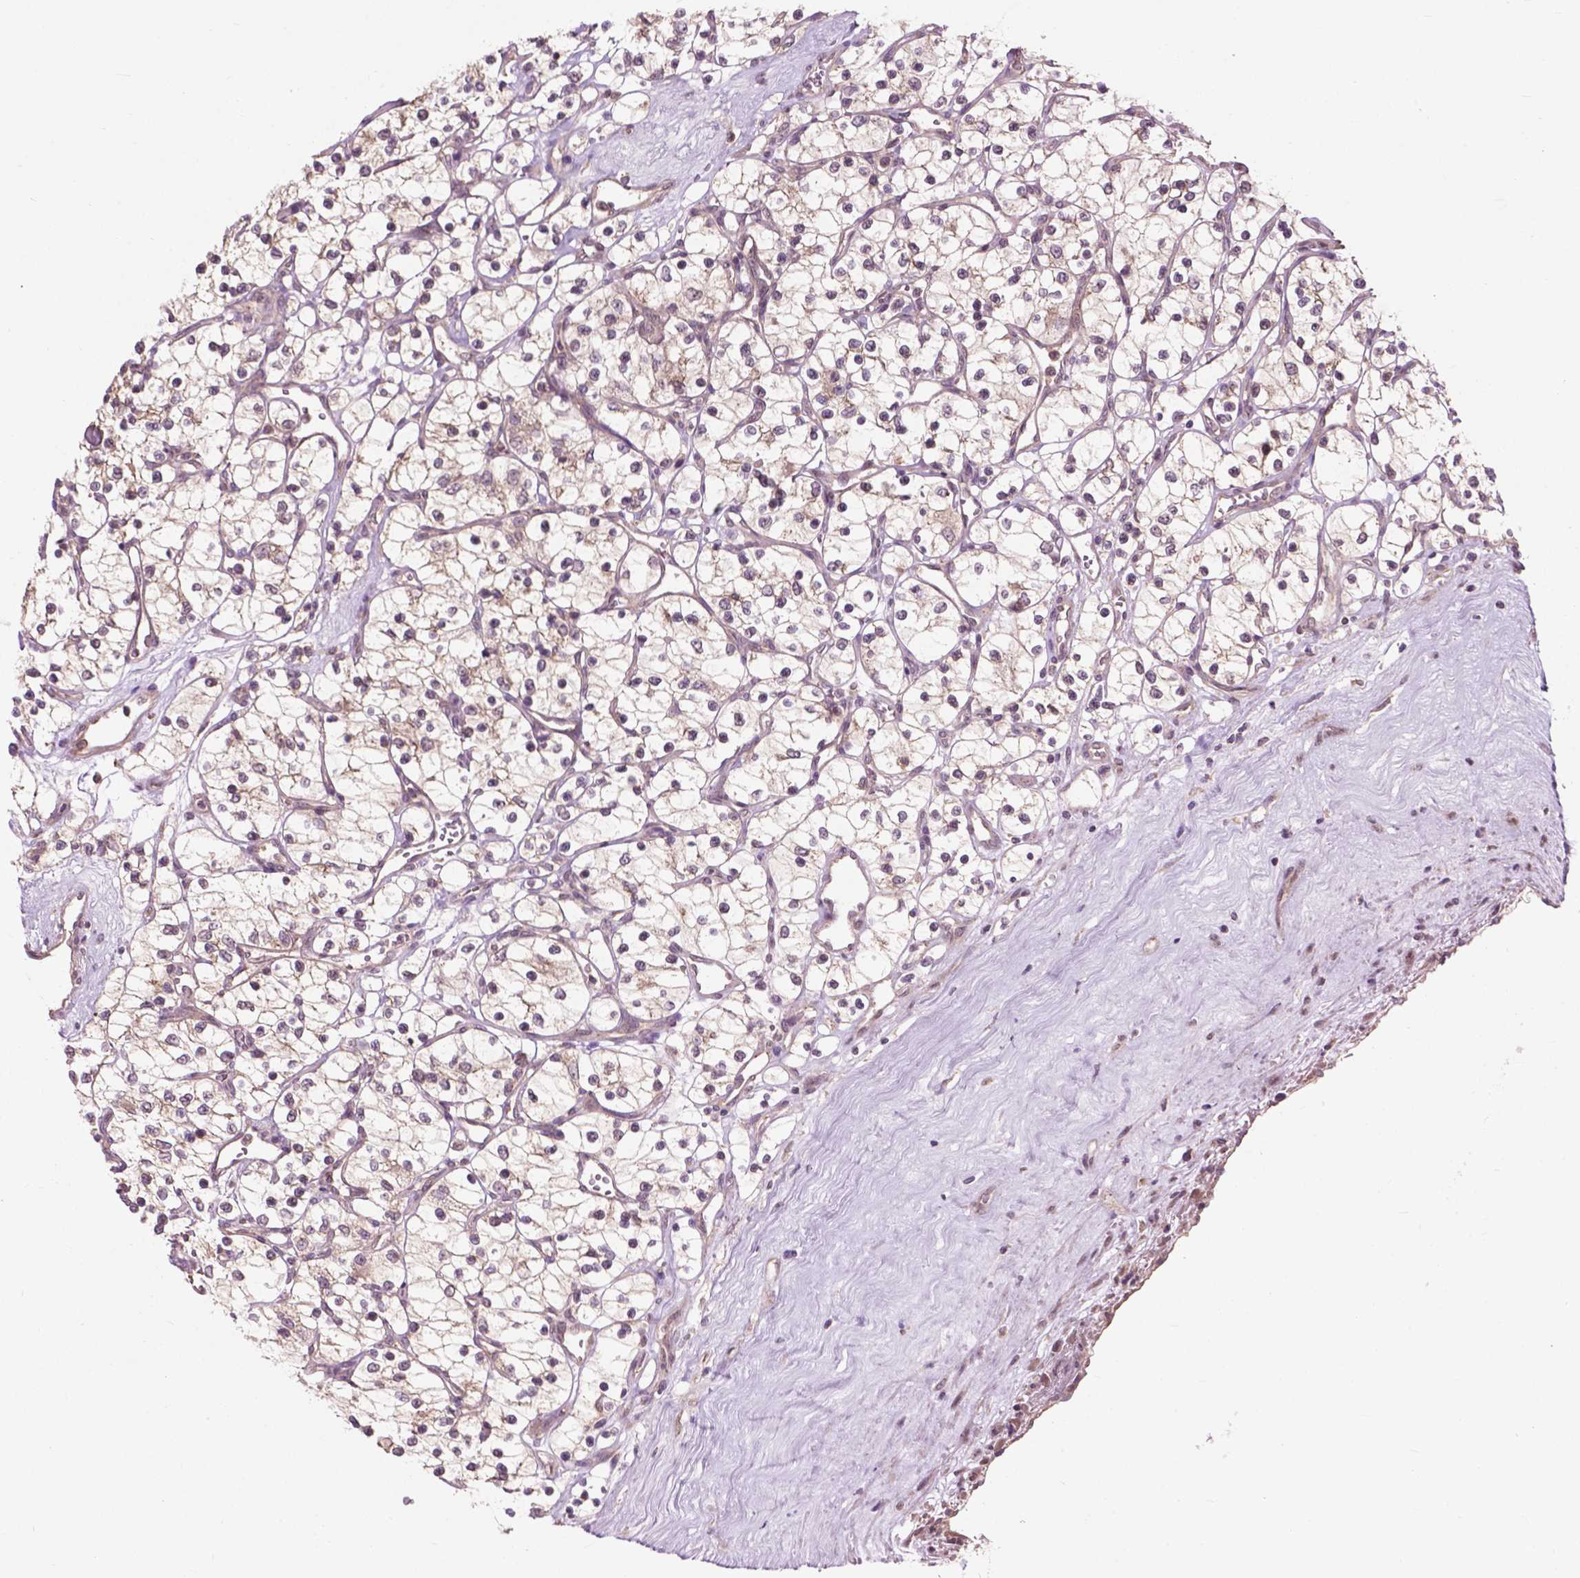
{"staining": {"intensity": "negative", "quantity": "none", "location": "none"}, "tissue": "renal cancer", "cell_type": "Tumor cells", "image_type": "cancer", "snomed": [{"axis": "morphology", "description": "Adenocarcinoma, NOS"}, {"axis": "topography", "description": "Kidney"}], "caption": "Protein analysis of renal cancer (adenocarcinoma) reveals no significant positivity in tumor cells.", "gene": "PPP1CB", "patient": {"sex": "female", "age": 69}}